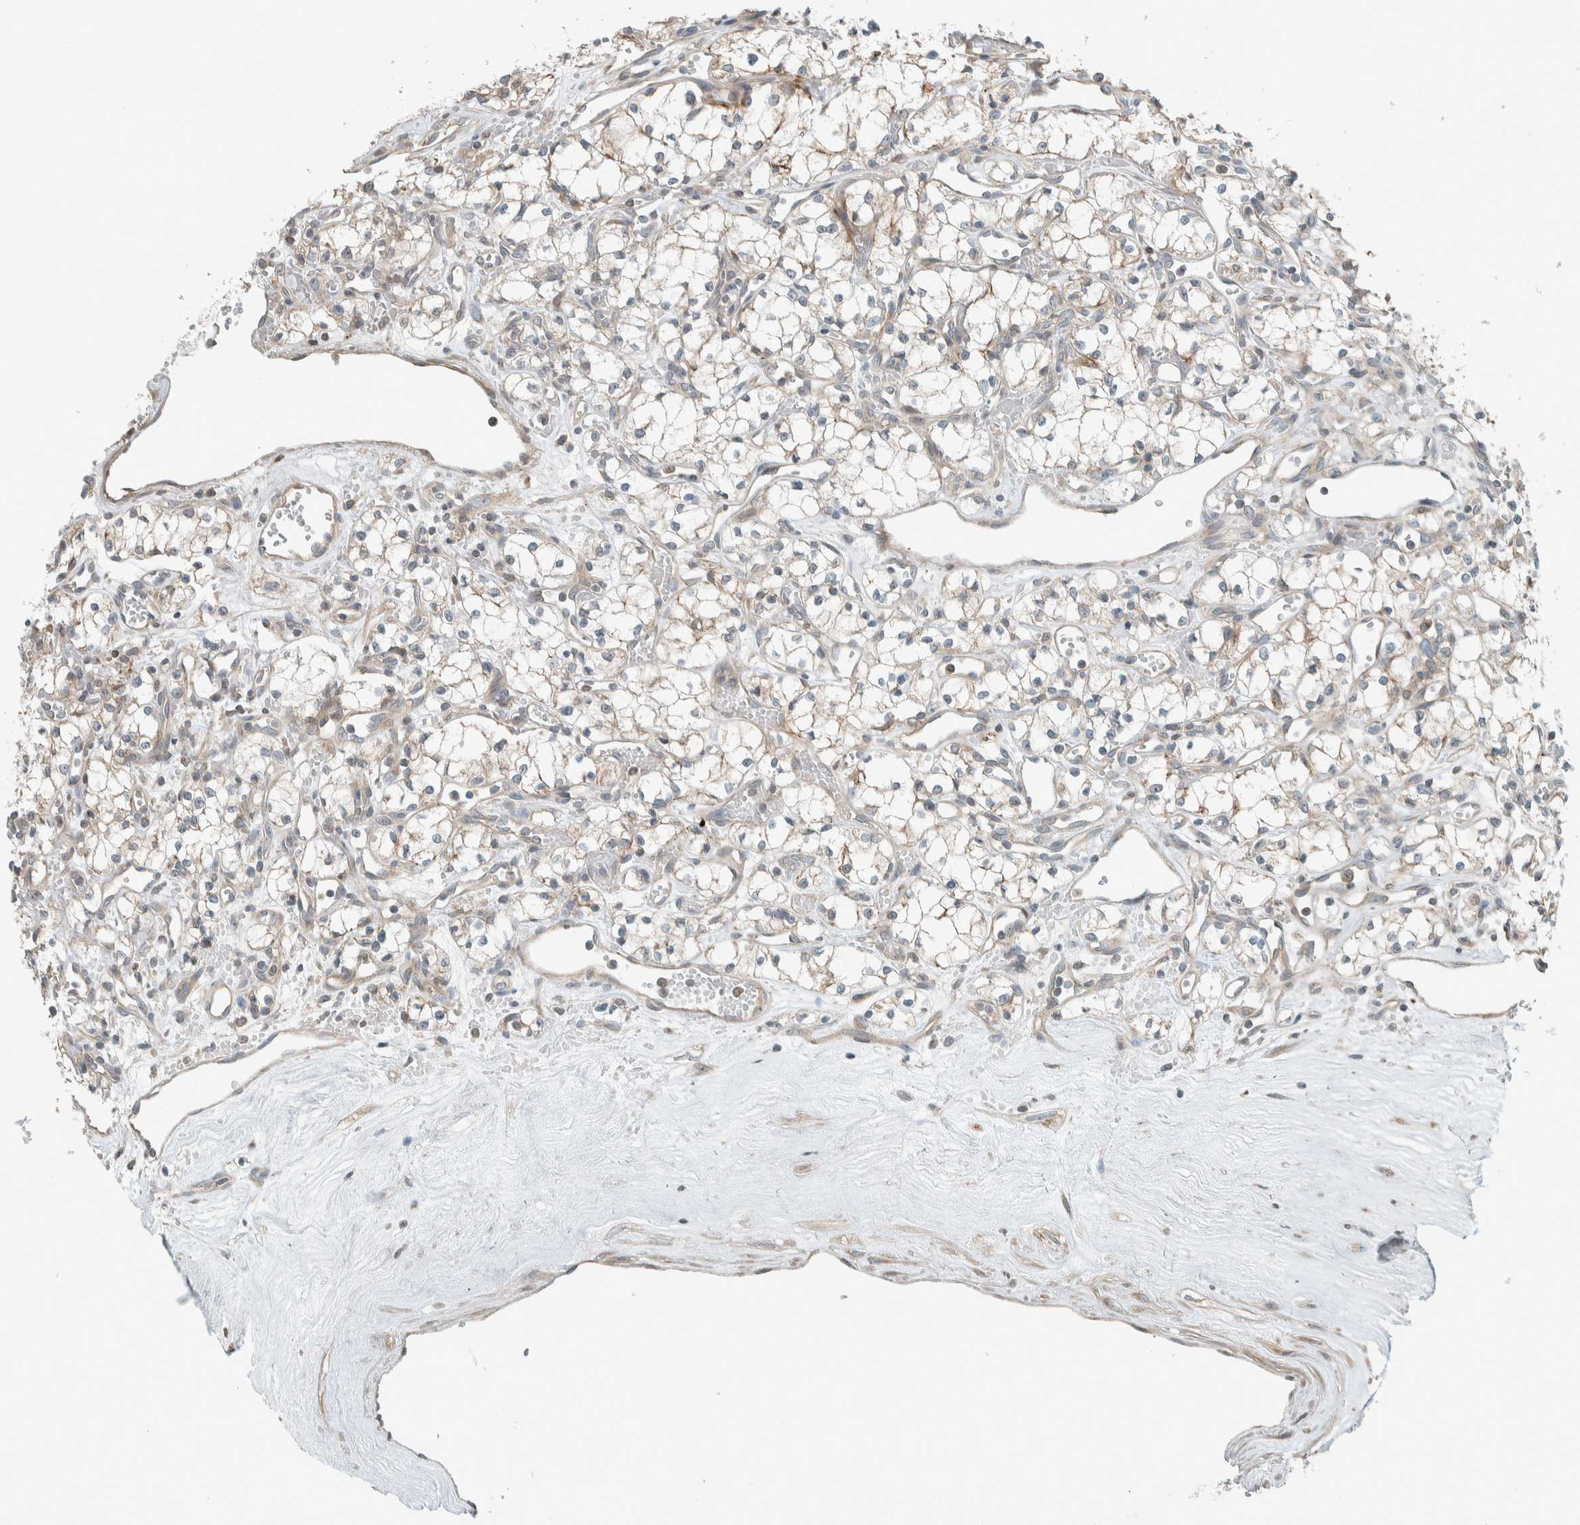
{"staining": {"intensity": "weak", "quantity": "25%-75%", "location": "cytoplasmic/membranous"}, "tissue": "renal cancer", "cell_type": "Tumor cells", "image_type": "cancer", "snomed": [{"axis": "morphology", "description": "Adenocarcinoma, NOS"}, {"axis": "topography", "description": "Kidney"}], "caption": "Approximately 25%-75% of tumor cells in renal cancer (adenocarcinoma) display weak cytoplasmic/membranous protein staining as visualized by brown immunohistochemical staining.", "gene": "SEL1L", "patient": {"sex": "male", "age": 59}}